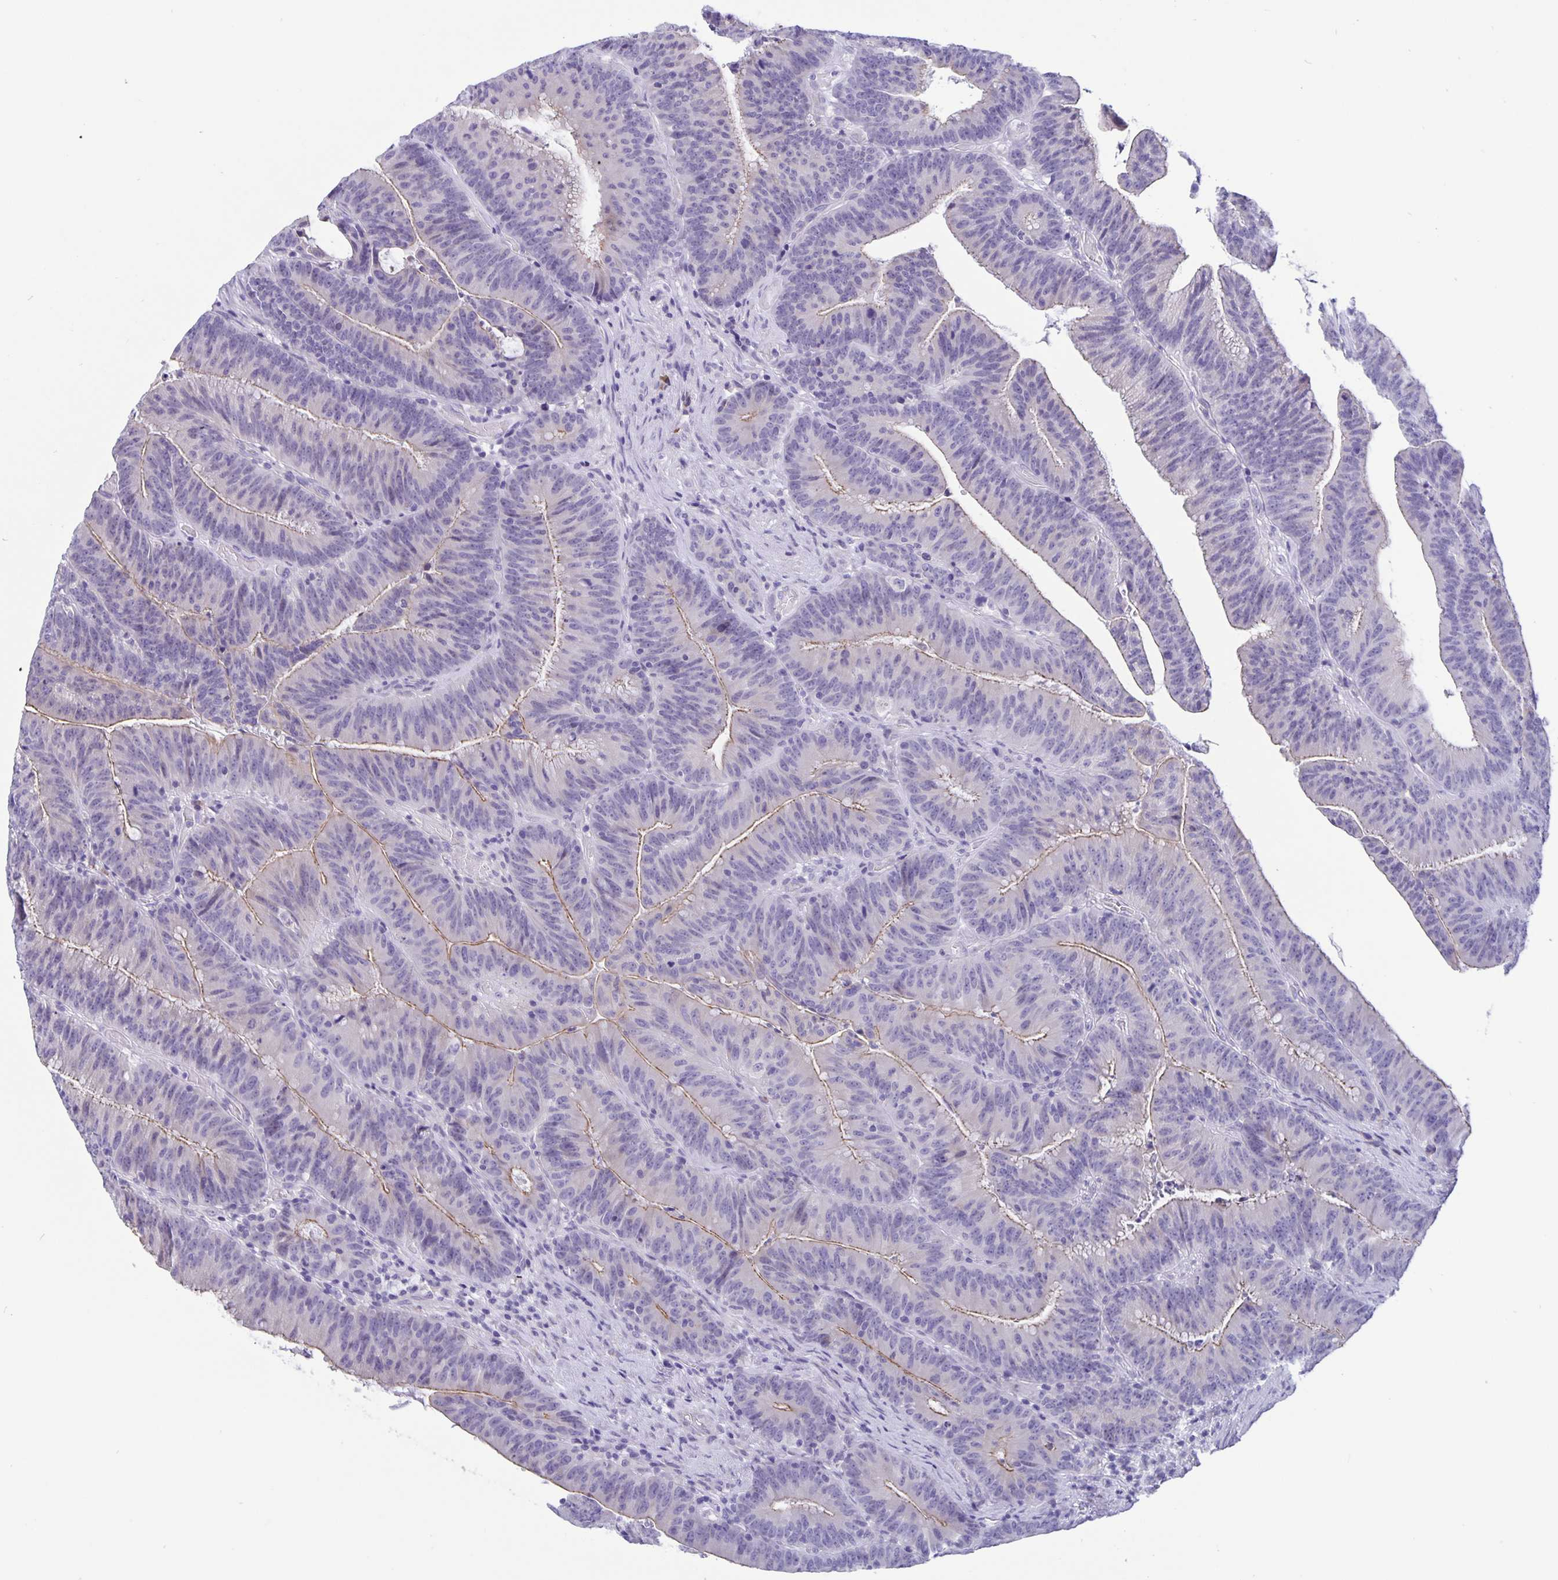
{"staining": {"intensity": "moderate", "quantity": "<25%", "location": "cytoplasmic/membranous"}, "tissue": "colorectal cancer", "cell_type": "Tumor cells", "image_type": "cancer", "snomed": [{"axis": "morphology", "description": "Adenocarcinoma, NOS"}, {"axis": "topography", "description": "Colon"}], "caption": "Moderate cytoplasmic/membranous positivity for a protein is present in about <25% of tumor cells of colorectal adenocarcinoma using immunohistochemistry.", "gene": "ERMN", "patient": {"sex": "female", "age": 78}}